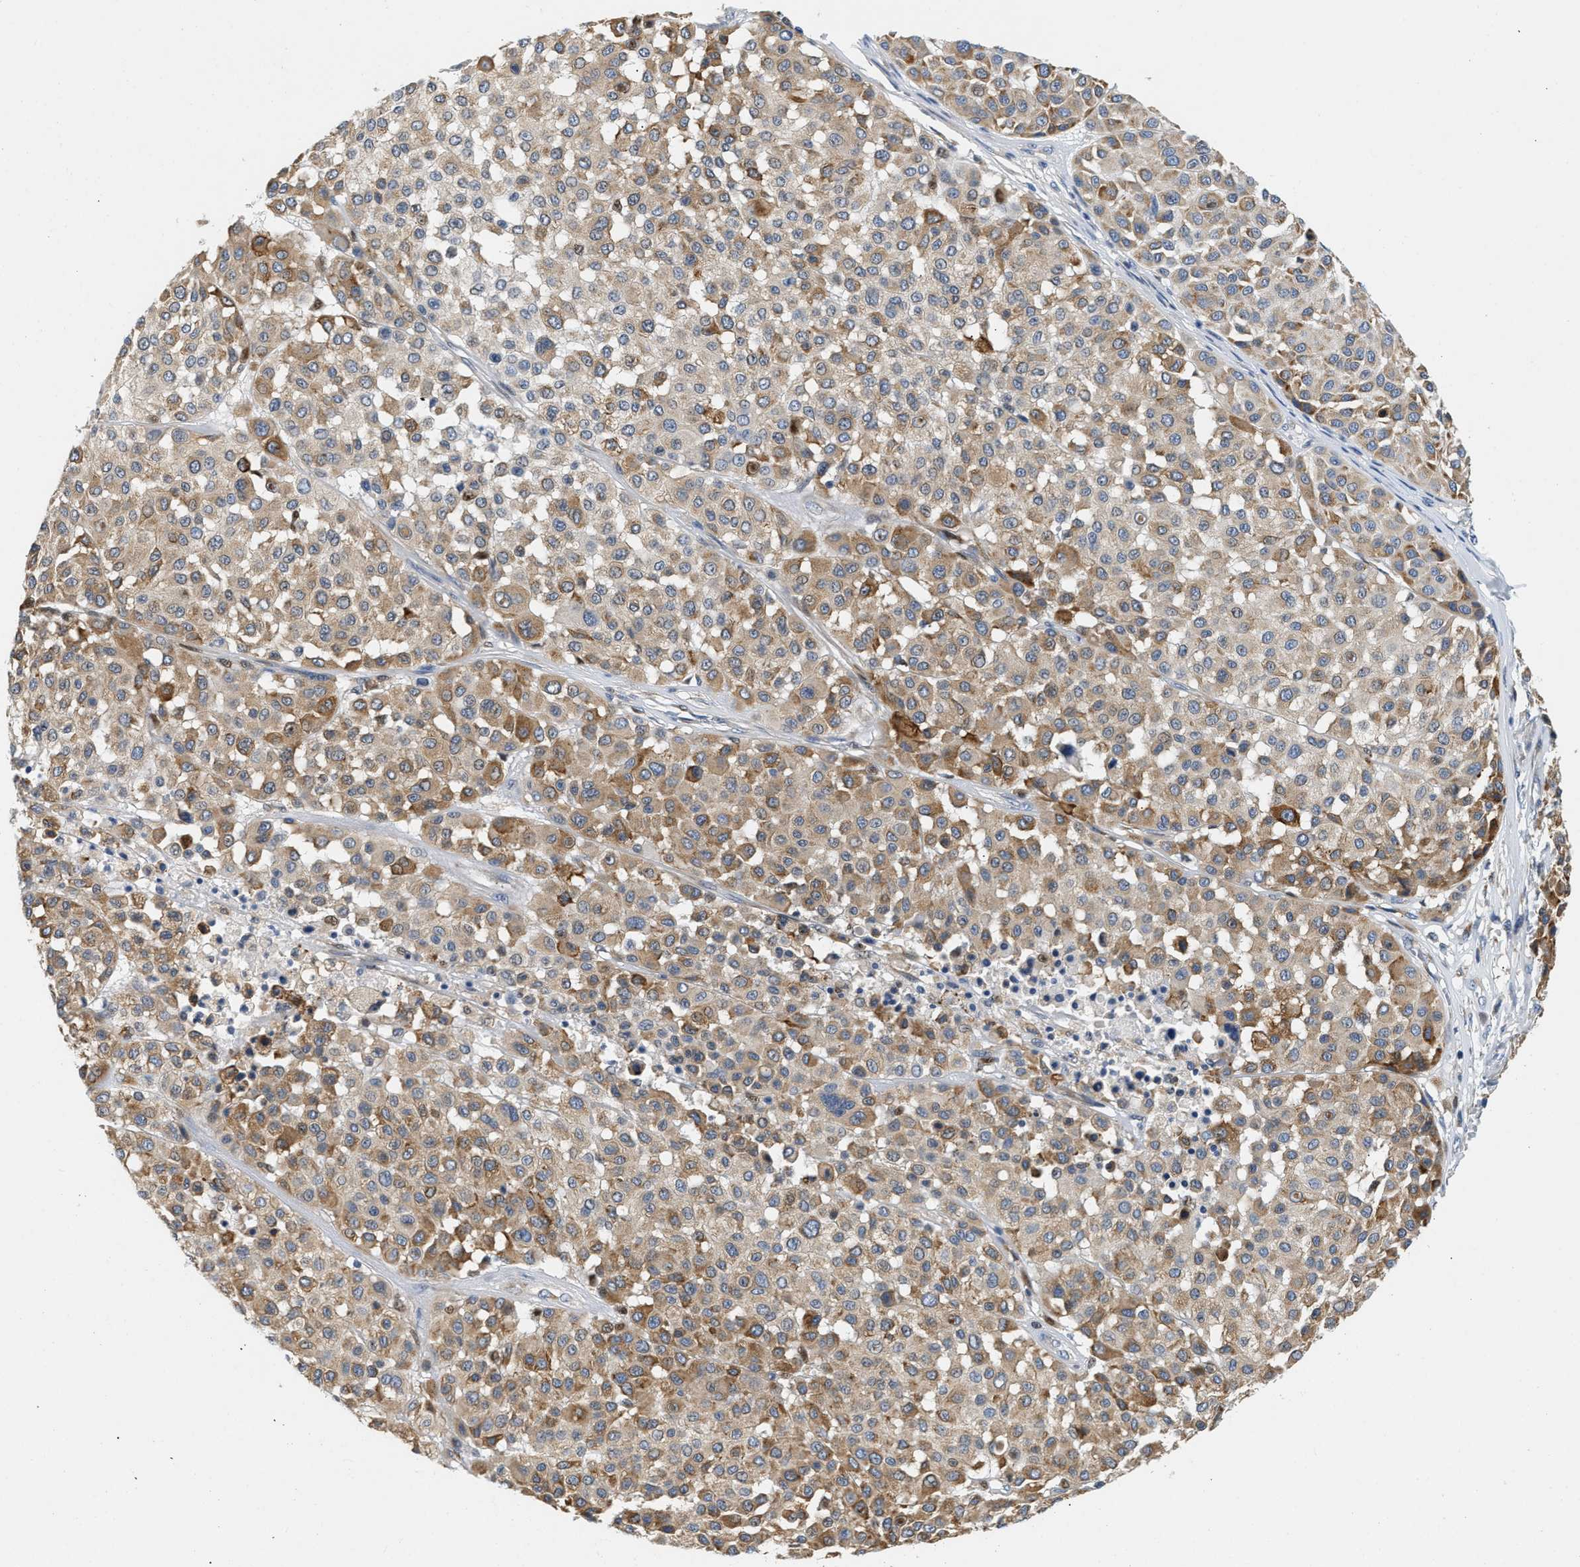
{"staining": {"intensity": "weak", "quantity": ">75%", "location": "cytoplasmic/membranous"}, "tissue": "melanoma", "cell_type": "Tumor cells", "image_type": "cancer", "snomed": [{"axis": "morphology", "description": "Malignant melanoma, Metastatic site"}, {"axis": "topography", "description": "Soft tissue"}], "caption": "Immunohistochemical staining of human malignant melanoma (metastatic site) exhibits low levels of weak cytoplasmic/membranous expression in approximately >75% of tumor cells. (Stains: DAB (3,3'-diaminobenzidine) in brown, nuclei in blue, Microscopy: brightfield microscopy at high magnification).", "gene": "PPM1L", "patient": {"sex": "male", "age": 41}}